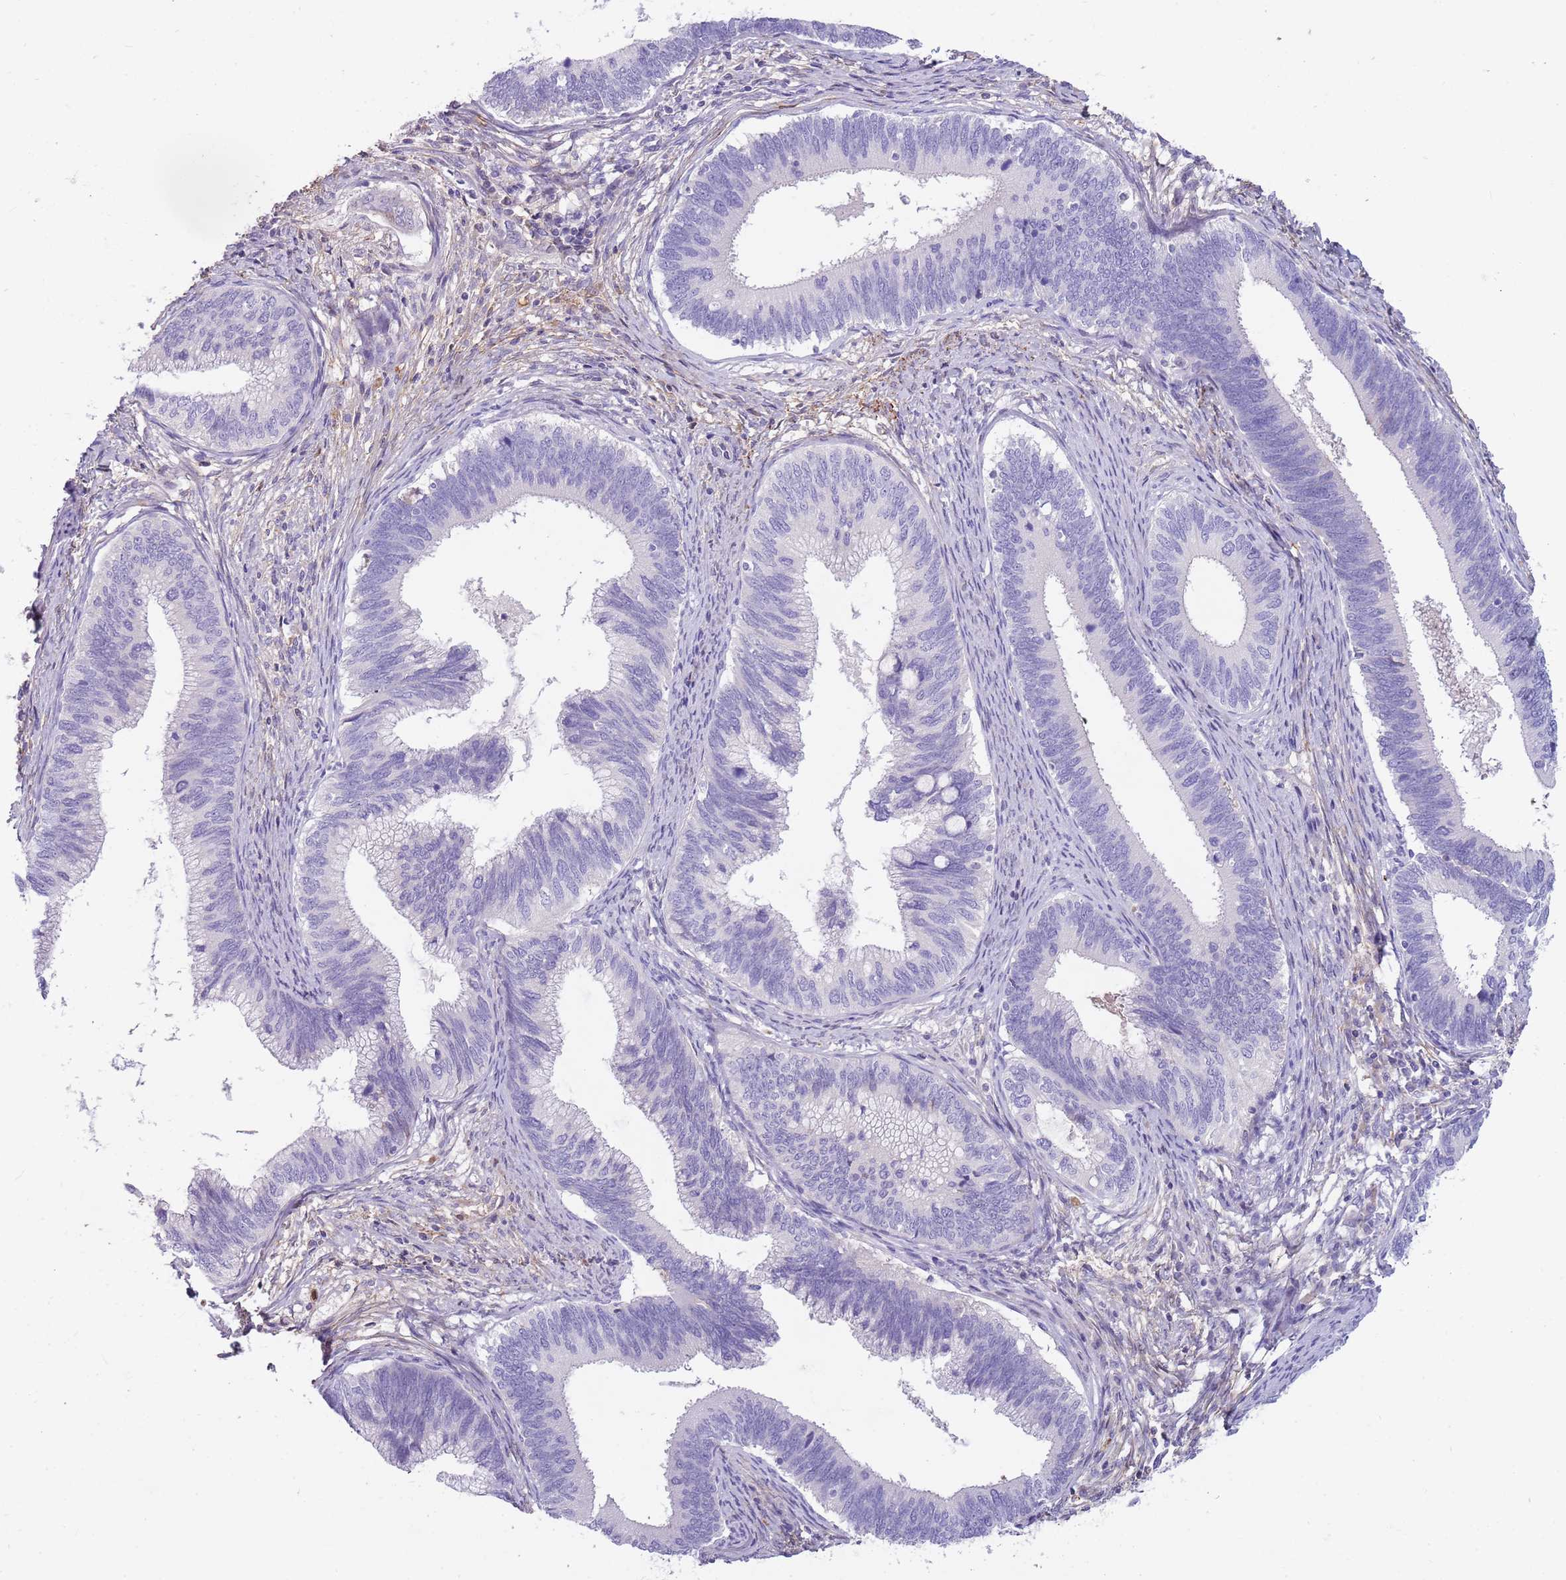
{"staining": {"intensity": "negative", "quantity": "none", "location": "none"}, "tissue": "cervical cancer", "cell_type": "Tumor cells", "image_type": "cancer", "snomed": [{"axis": "morphology", "description": "Adenocarcinoma, NOS"}, {"axis": "topography", "description": "Cervix"}], "caption": "DAB immunohistochemical staining of human cervical cancer (adenocarcinoma) shows no significant expression in tumor cells. Brightfield microscopy of IHC stained with DAB (brown) and hematoxylin (blue), captured at high magnification.", "gene": "LEPROTL1", "patient": {"sex": "female", "age": 42}}